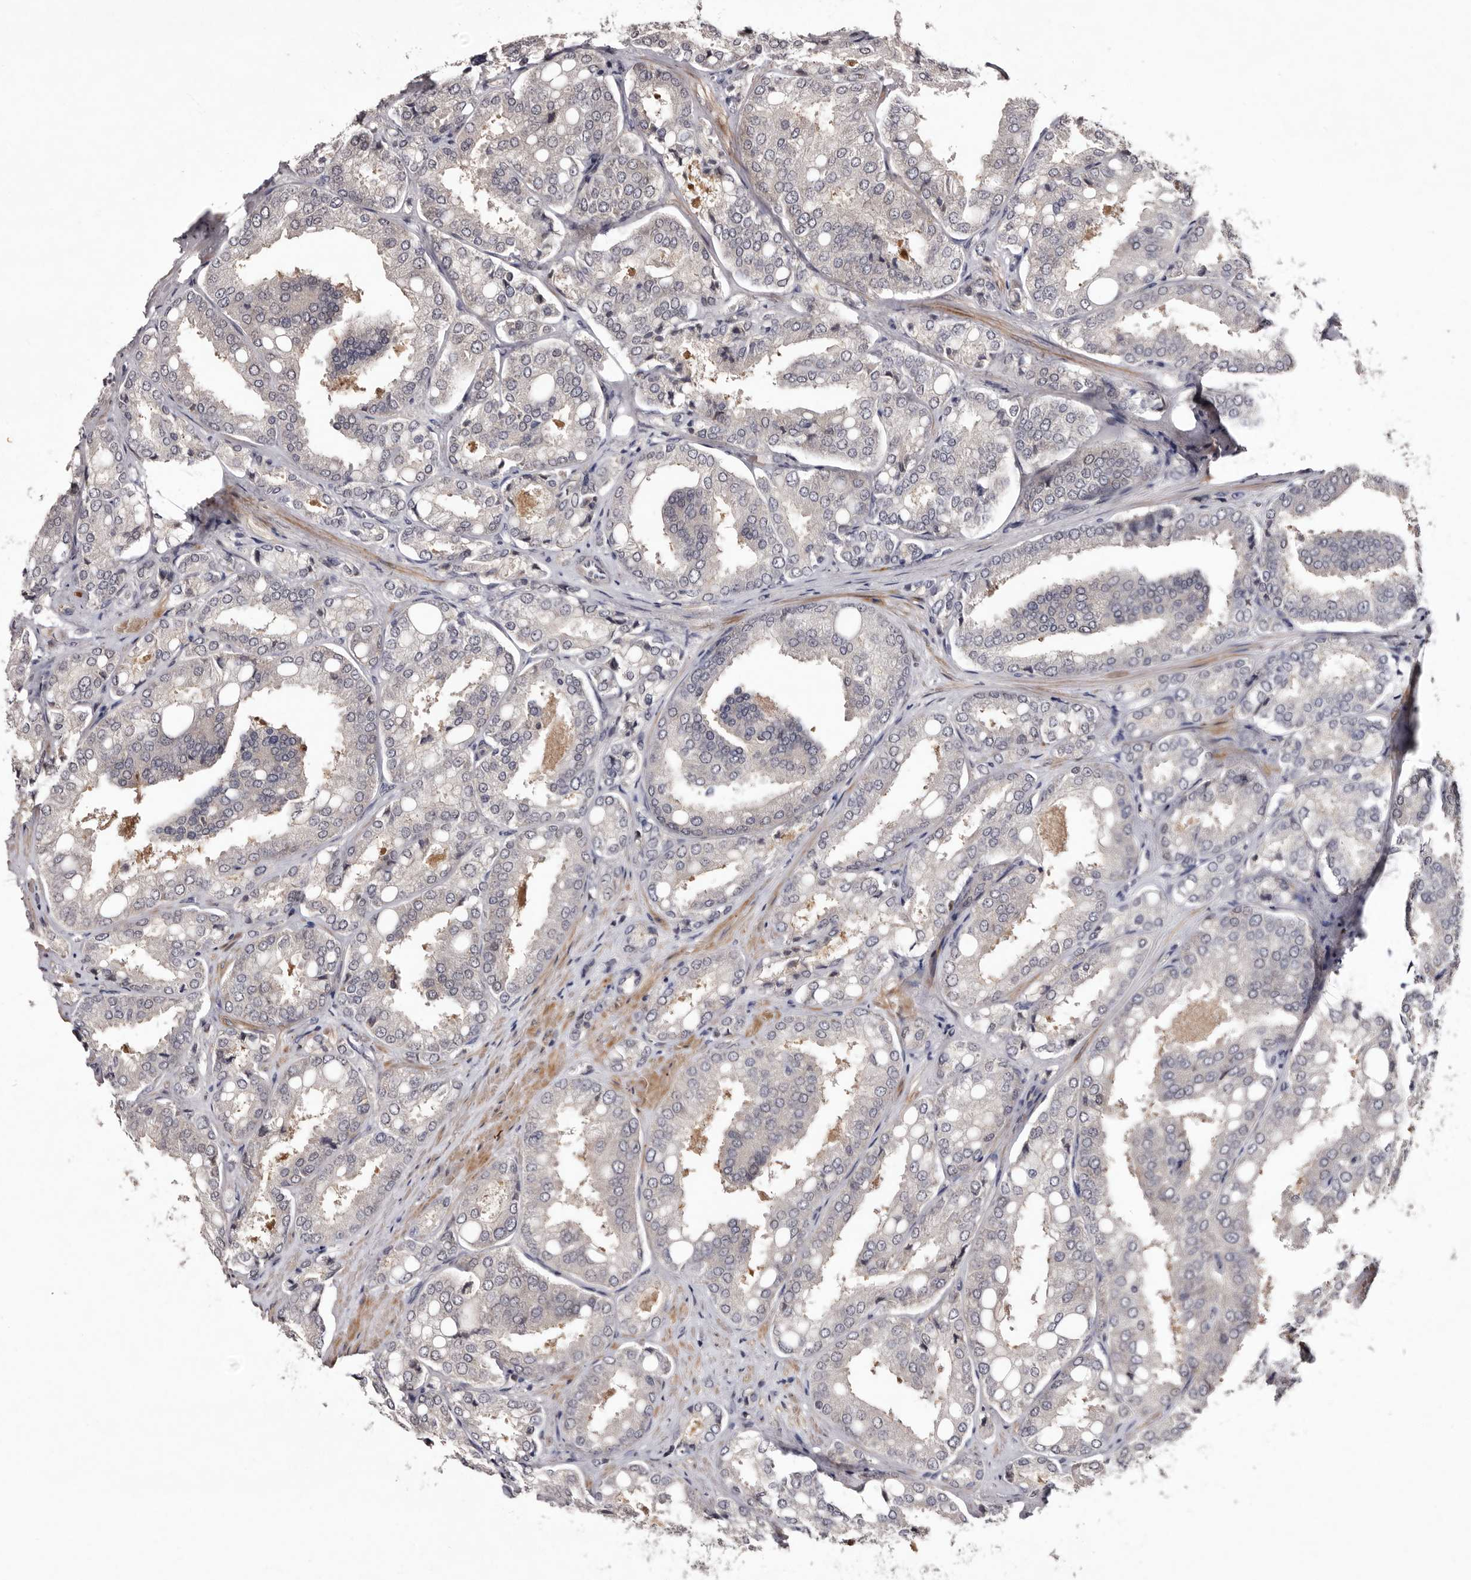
{"staining": {"intensity": "negative", "quantity": "none", "location": "none"}, "tissue": "prostate cancer", "cell_type": "Tumor cells", "image_type": "cancer", "snomed": [{"axis": "morphology", "description": "Adenocarcinoma, High grade"}, {"axis": "topography", "description": "Prostate"}], "caption": "Immunohistochemistry of prostate cancer exhibits no expression in tumor cells.", "gene": "LANCL2", "patient": {"sex": "male", "age": 50}}